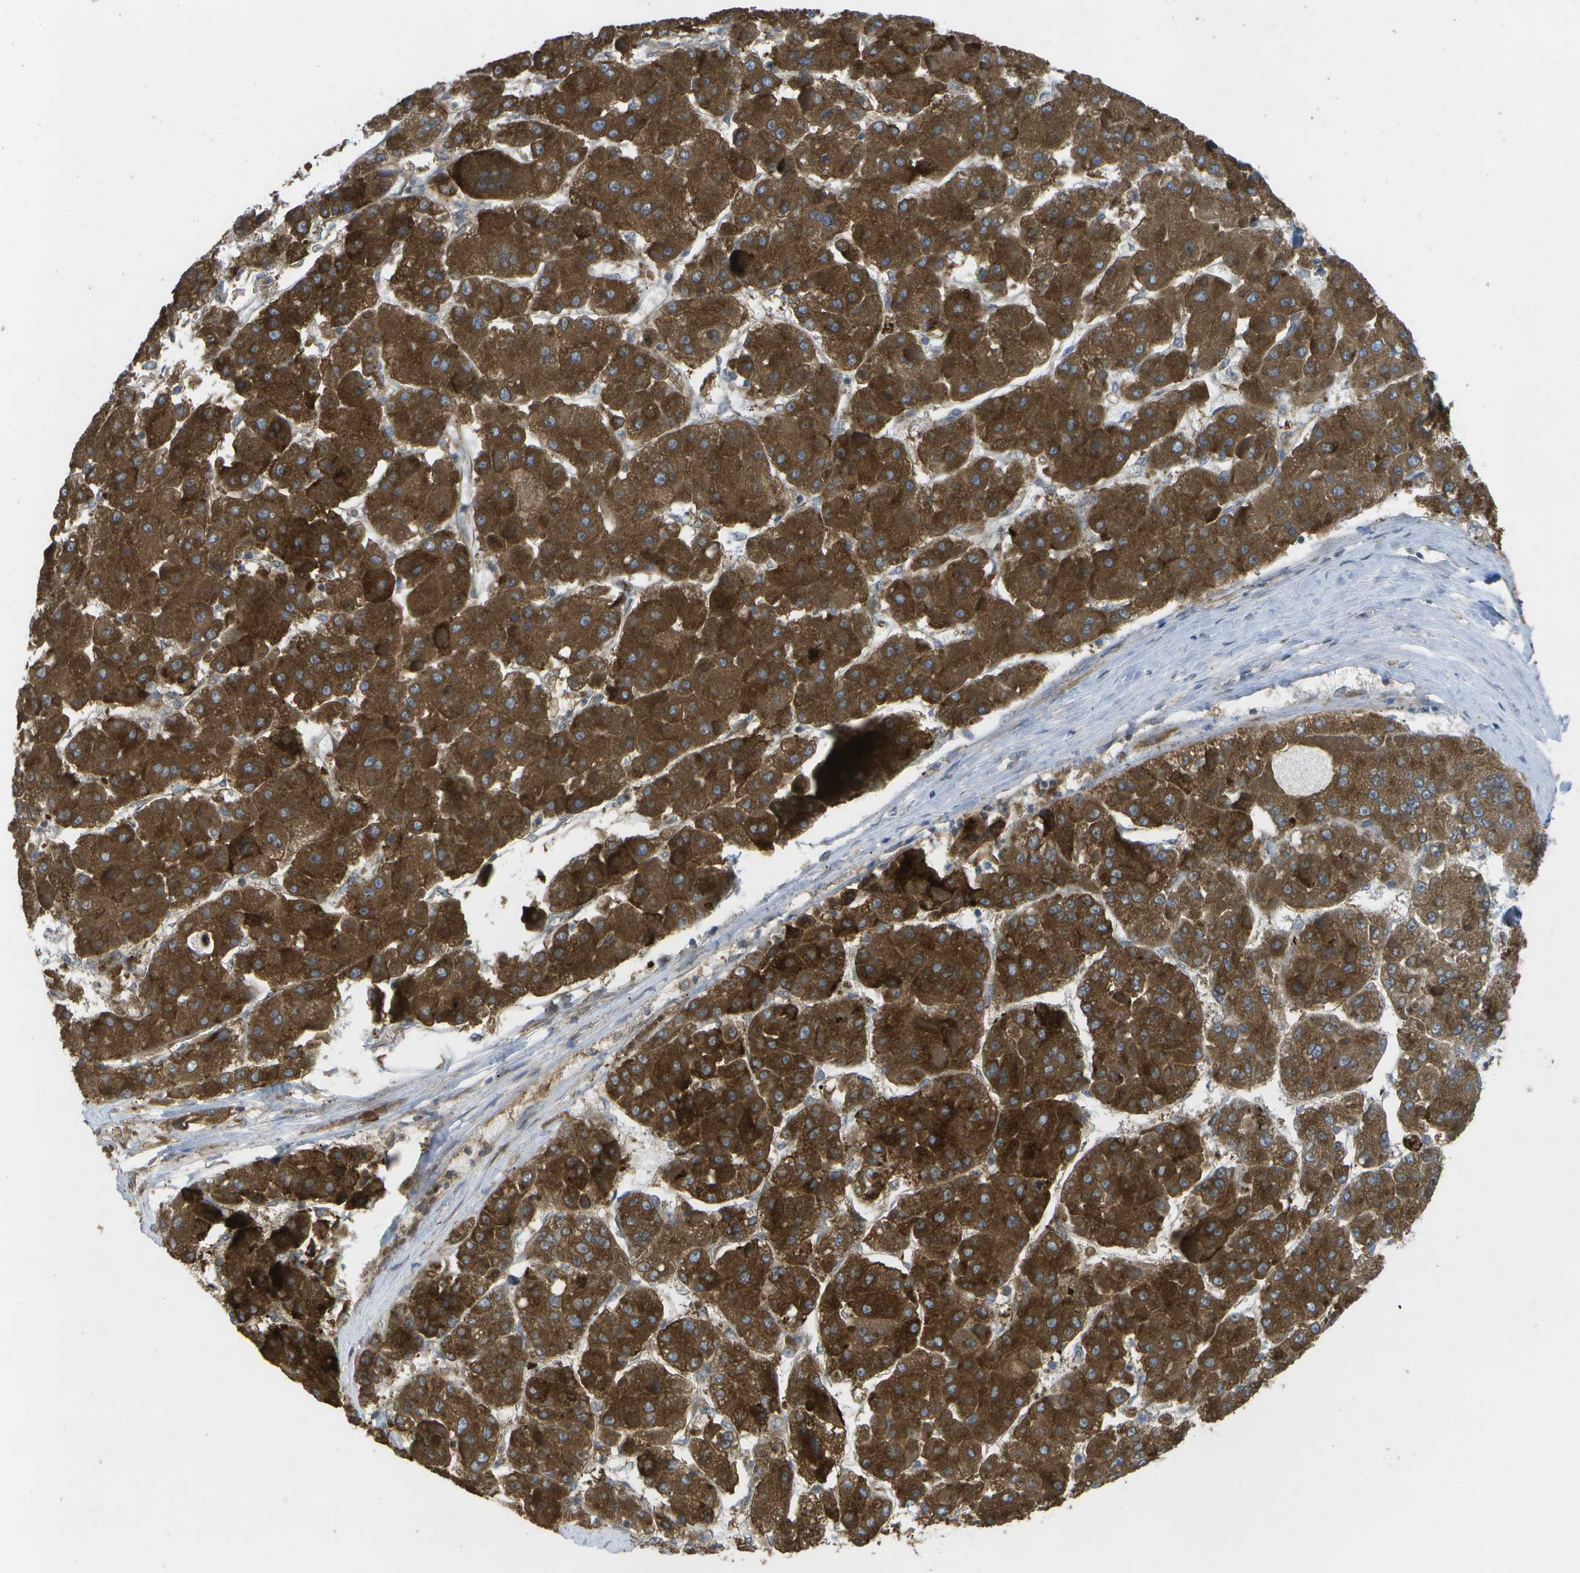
{"staining": {"intensity": "strong", "quantity": ">75%", "location": "cytoplasmic/membranous"}, "tissue": "liver cancer", "cell_type": "Tumor cells", "image_type": "cancer", "snomed": [{"axis": "morphology", "description": "Carcinoma, Hepatocellular, NOS"}, {"axis": "topography", "description": "Liver"}], "caption": "Liver cancer stained for a protein (brown) displays strong cytoplasmic/membranous positive staining in approximately >75% of tumor cells.", "gene": "DPM3", "patient": {"sex": "female", "age": 73}}